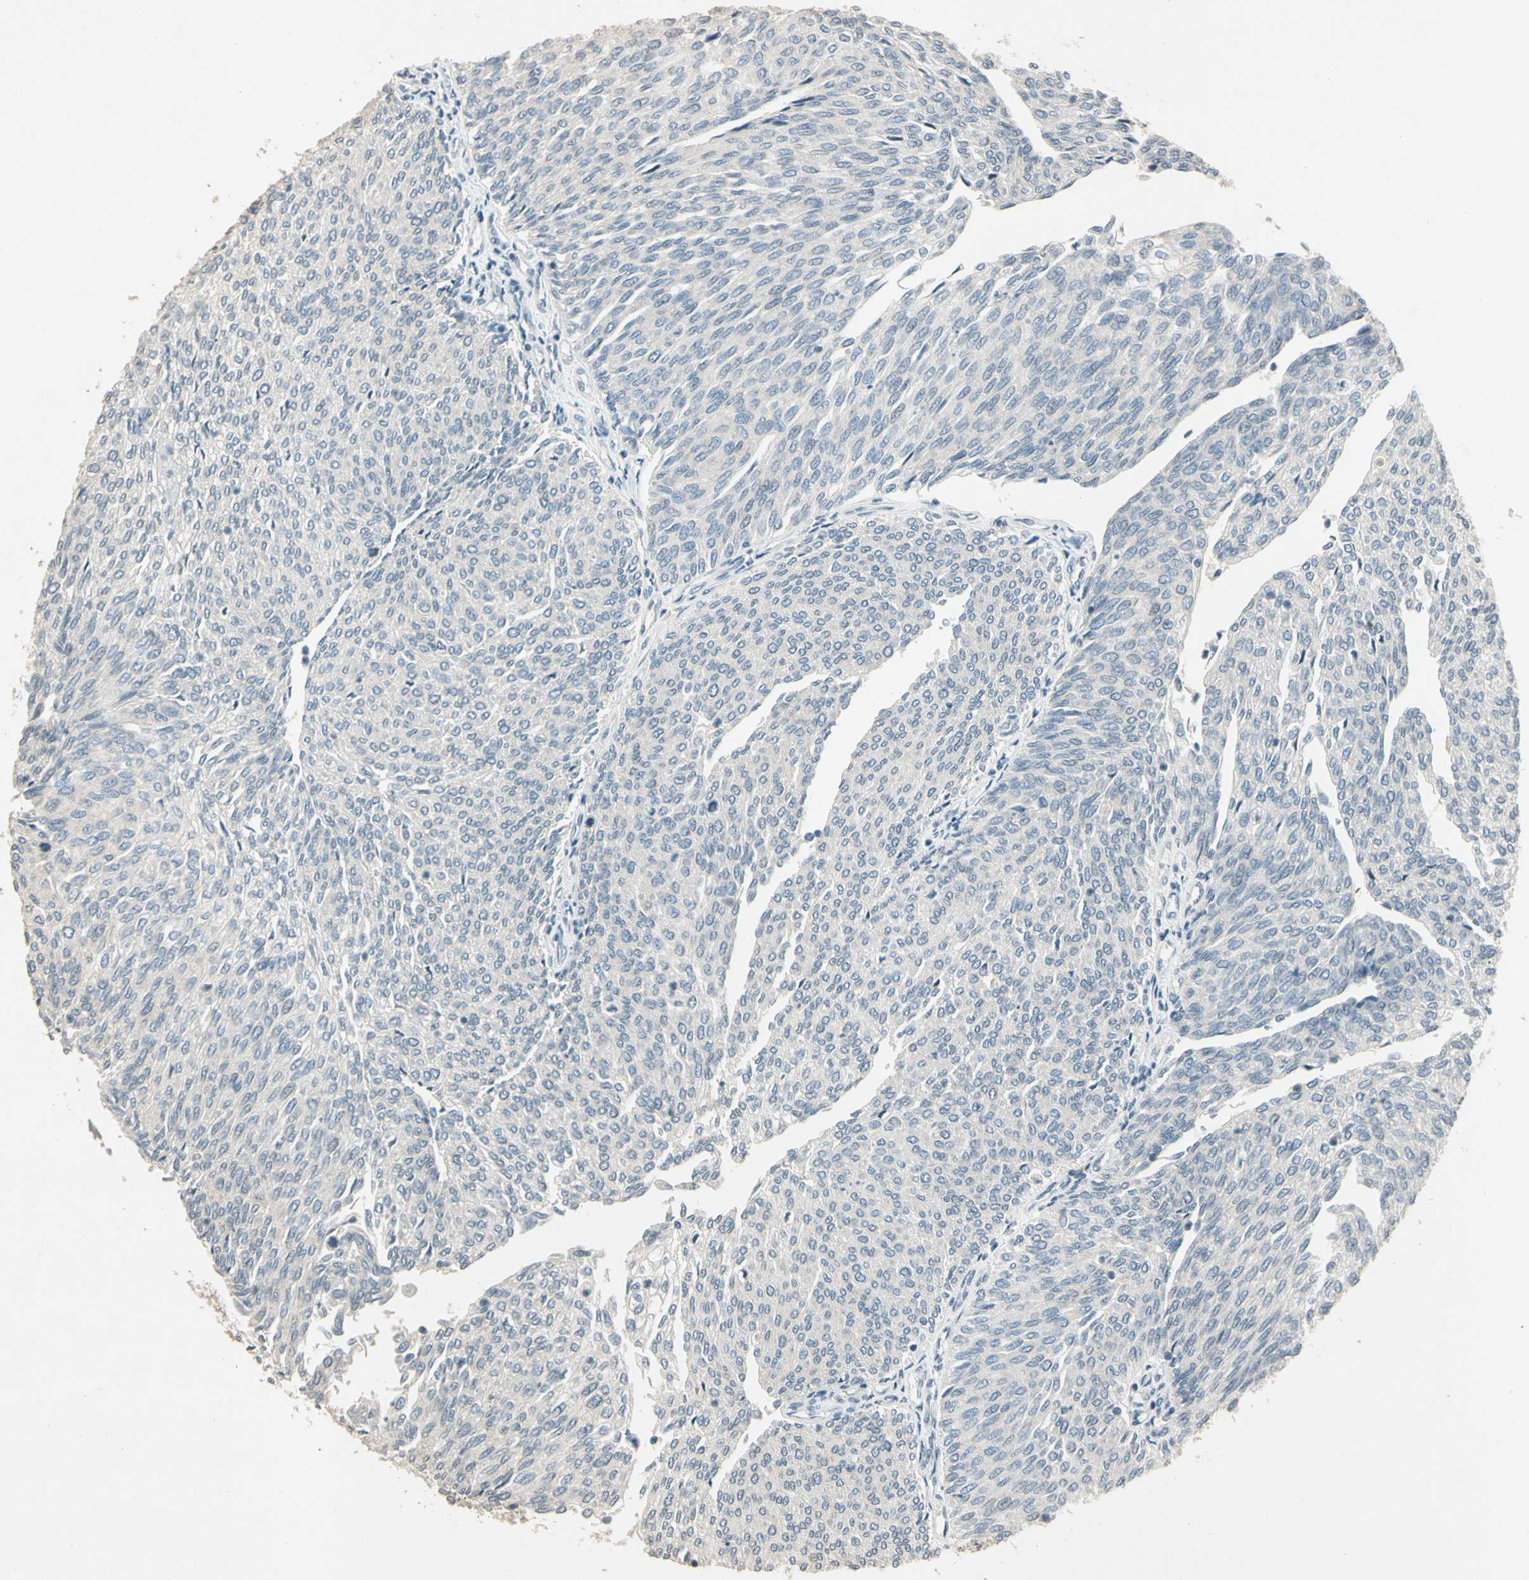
{"staining": {"intensity": "negative", "quantity": "none", "location": "none"}, "tissue": "urothelial cancer", "cell_type": "Tumor cells", "image_type": "cancer", "snomed": [{"axis": "morphology", "description": "Urothelial carcinoma, Low grade"}, {"axis": "topography", "description": "Urinary bladder"}], "caption": "This is an immunohistochemistry micrograph of human urothelial carcinoma (low-grade). There is no expression in tumor cells.", "gene": "ZBTB4", "patient": {"sex": "female", "age": 79}}